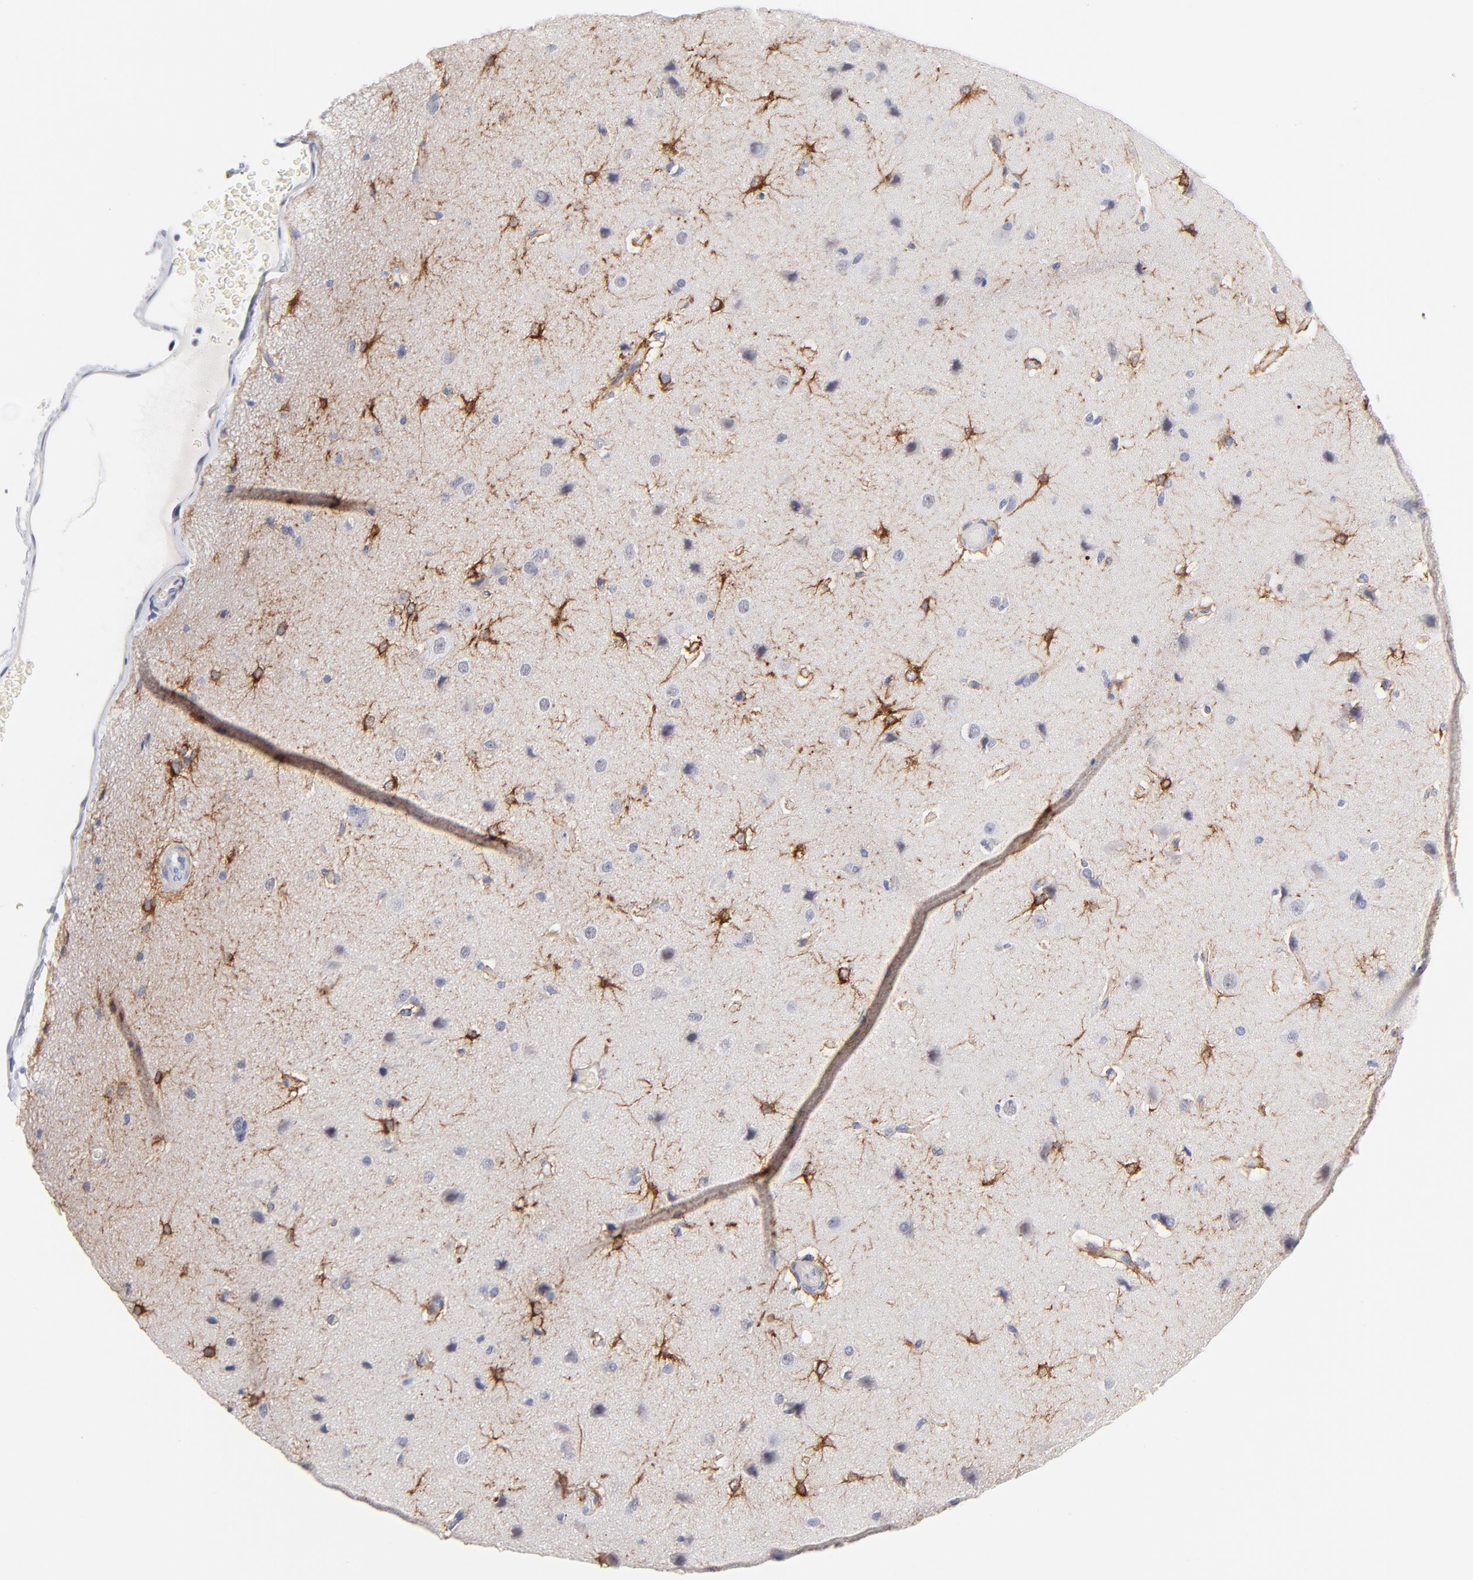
{"staining": {"intensity": "negative", "quantity": "none", "location": "none"}, "tissue": "cerebral cortex", "cell_type": "Endothelial cells", "image_type": "normal", "snomed": [{"axis": "morphology", "description": "Normal tissue, NOS"}, {"axis": "topography", "description": "Cerebral cortex"}], "caption": "The image reveals no significant expression in endothelial cells of cerebral cortex. (Immunohistochemistry, brightfield microscopy, high magnification).", "gene": "MID1", "patient": {"sex": "female", "age": 45}}